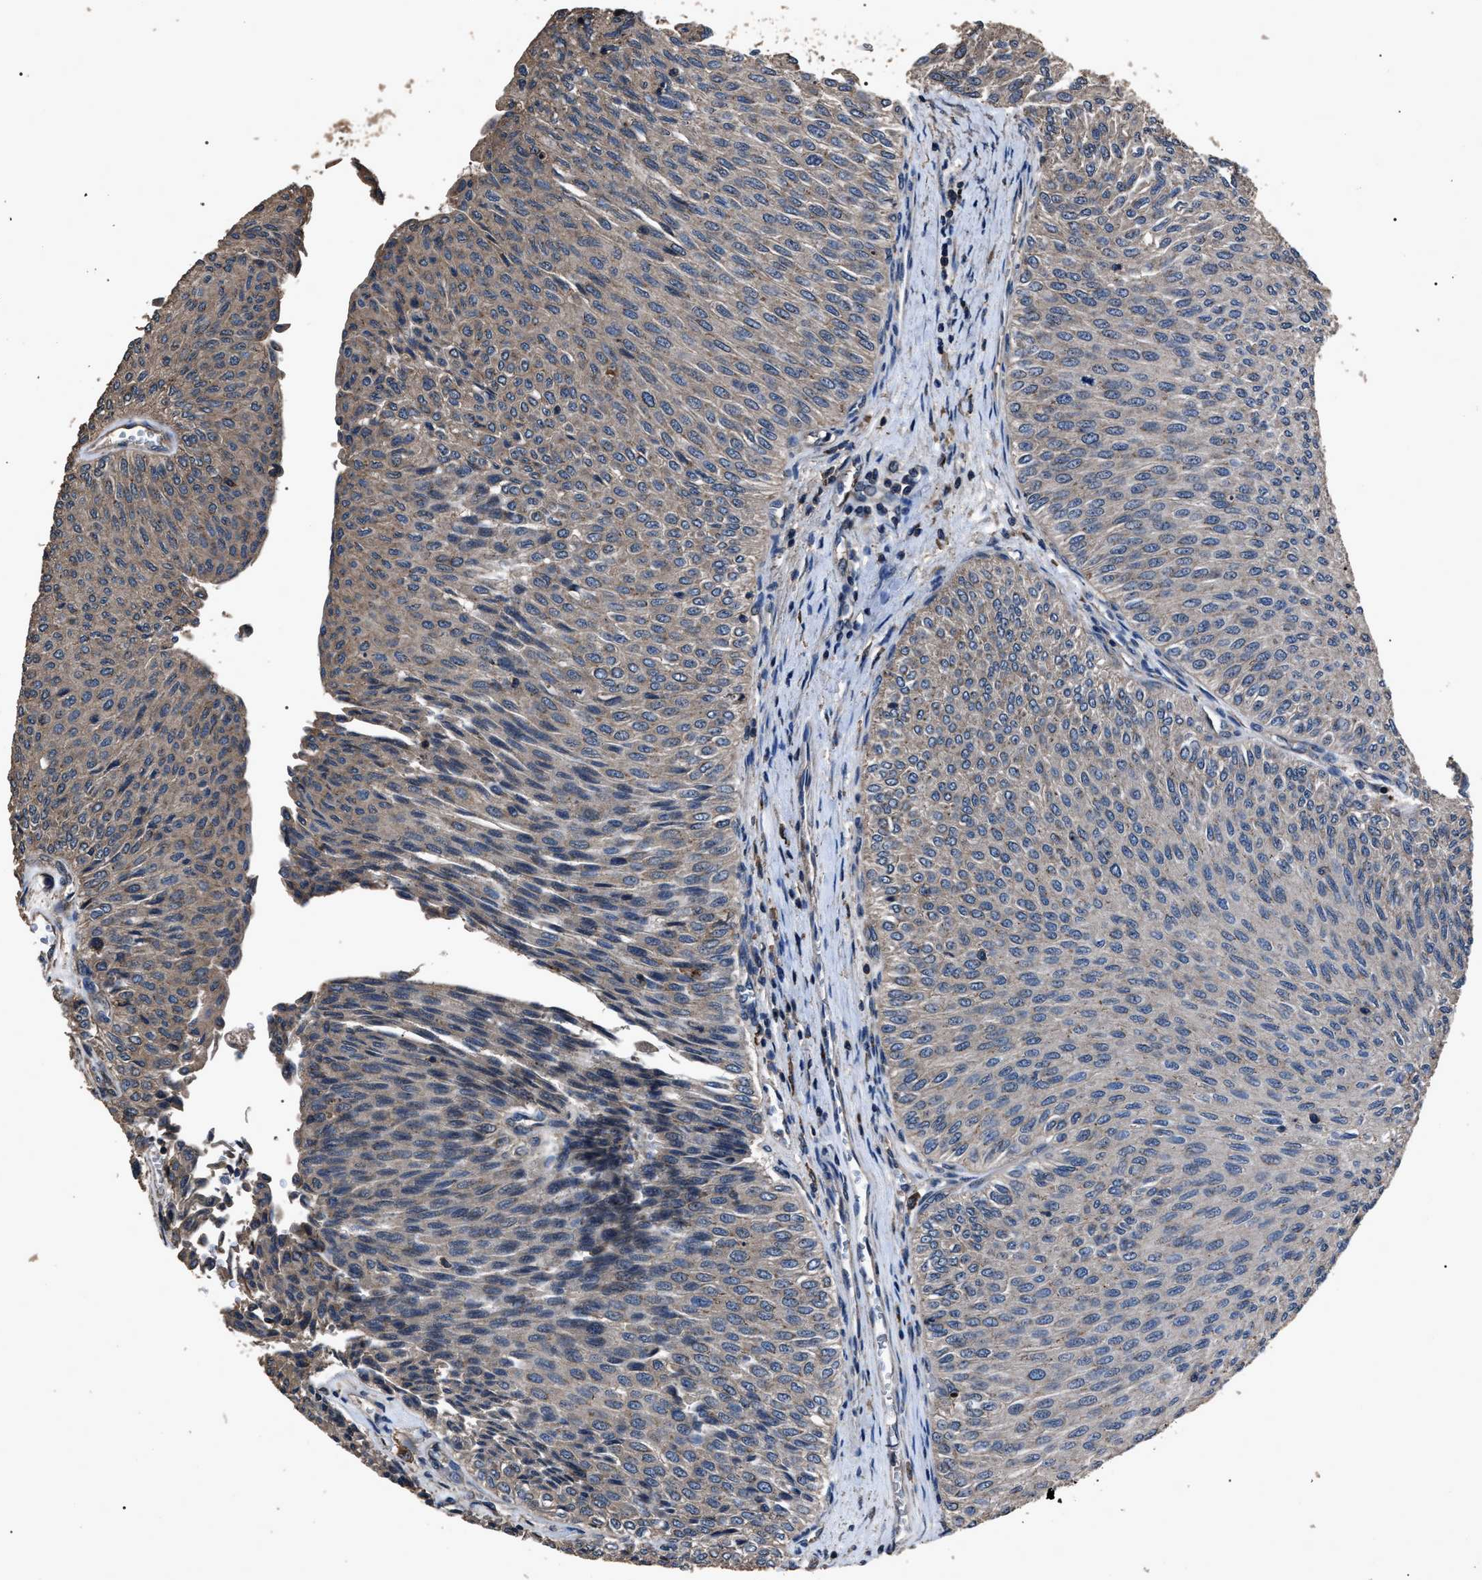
{"staining": {"intensity": "weak", "quantity": "<25%", "location": "cytoplasmic/membranous"}, "tissue": "urothelial cancer", "cell_type": "Tumor cells", "image_type": "cancer", "snomed": [{"axis": "morphology", "description": "Urothelial carcinoma, Low grade"}, {"axis": "topography", "description": "Urinary bladder"}], "caption": "Photomicrograph shows no significant protein positivity in tumor cells of urothelial carcinoma (low-grade).", "gene": "RNF216", "patient": {"sex": "male", "age": 78}}